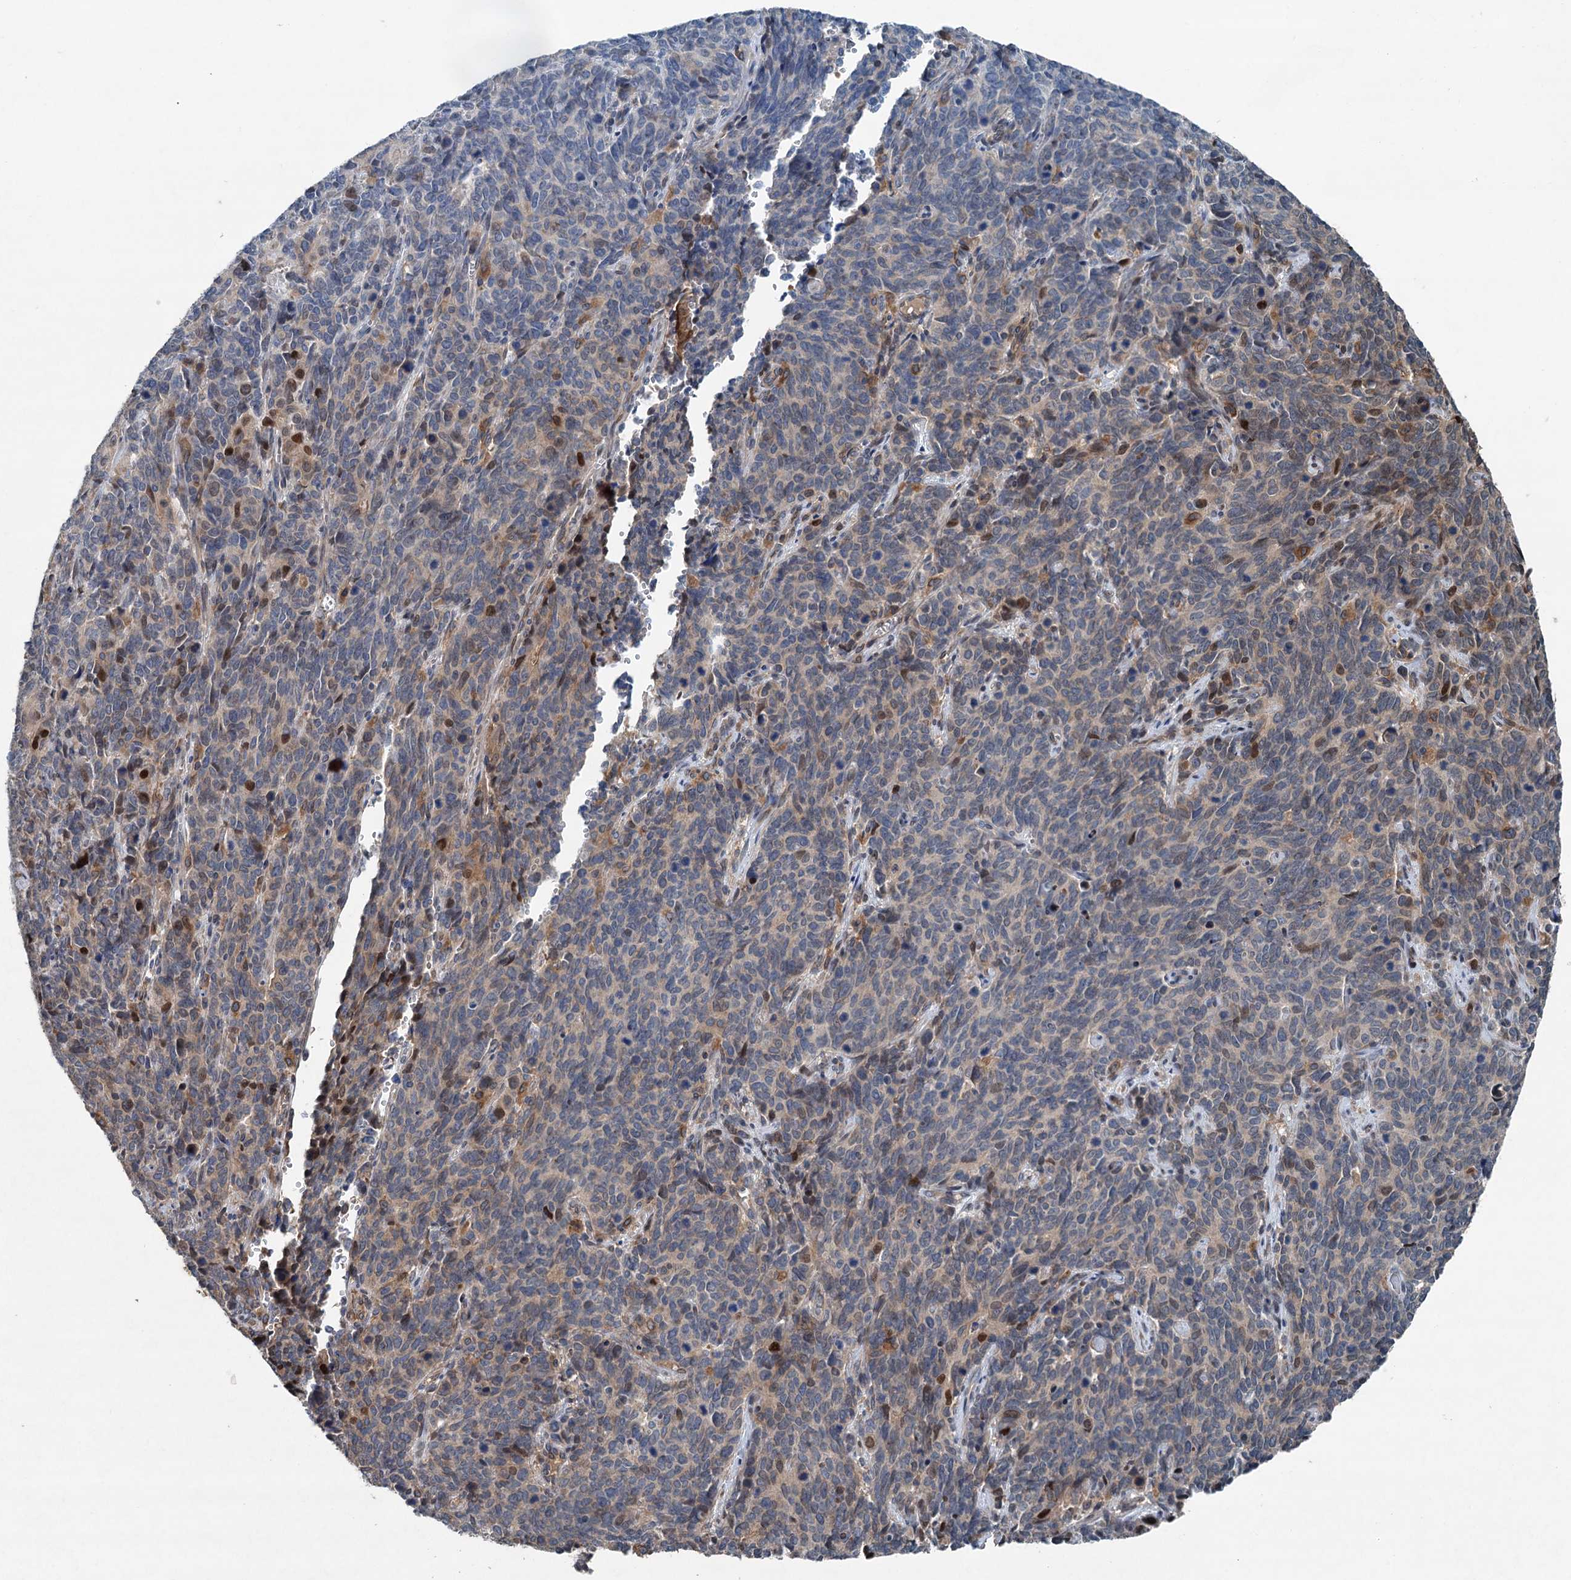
{"staining": {"intensity": "moderate", "quantity": "<25%", "location": "nuclear"}, "tissue": "cervical cancer", "cell_type": "Tumor cells", "image_type": "cancer", "snomed": [{"axis": "morphology", "description": "Squamous cell carcinoma, NOS"}, {"axis": "topography", "description": "Cervix"}], "caption": "A photomicrograph of human squamous cell carcinoma (cervical) stained for a protein shows moderate nuclear brown staining in tumor cells.", "gene": "TAPBPL", "patient": {"sex": "female", "age": 60}}